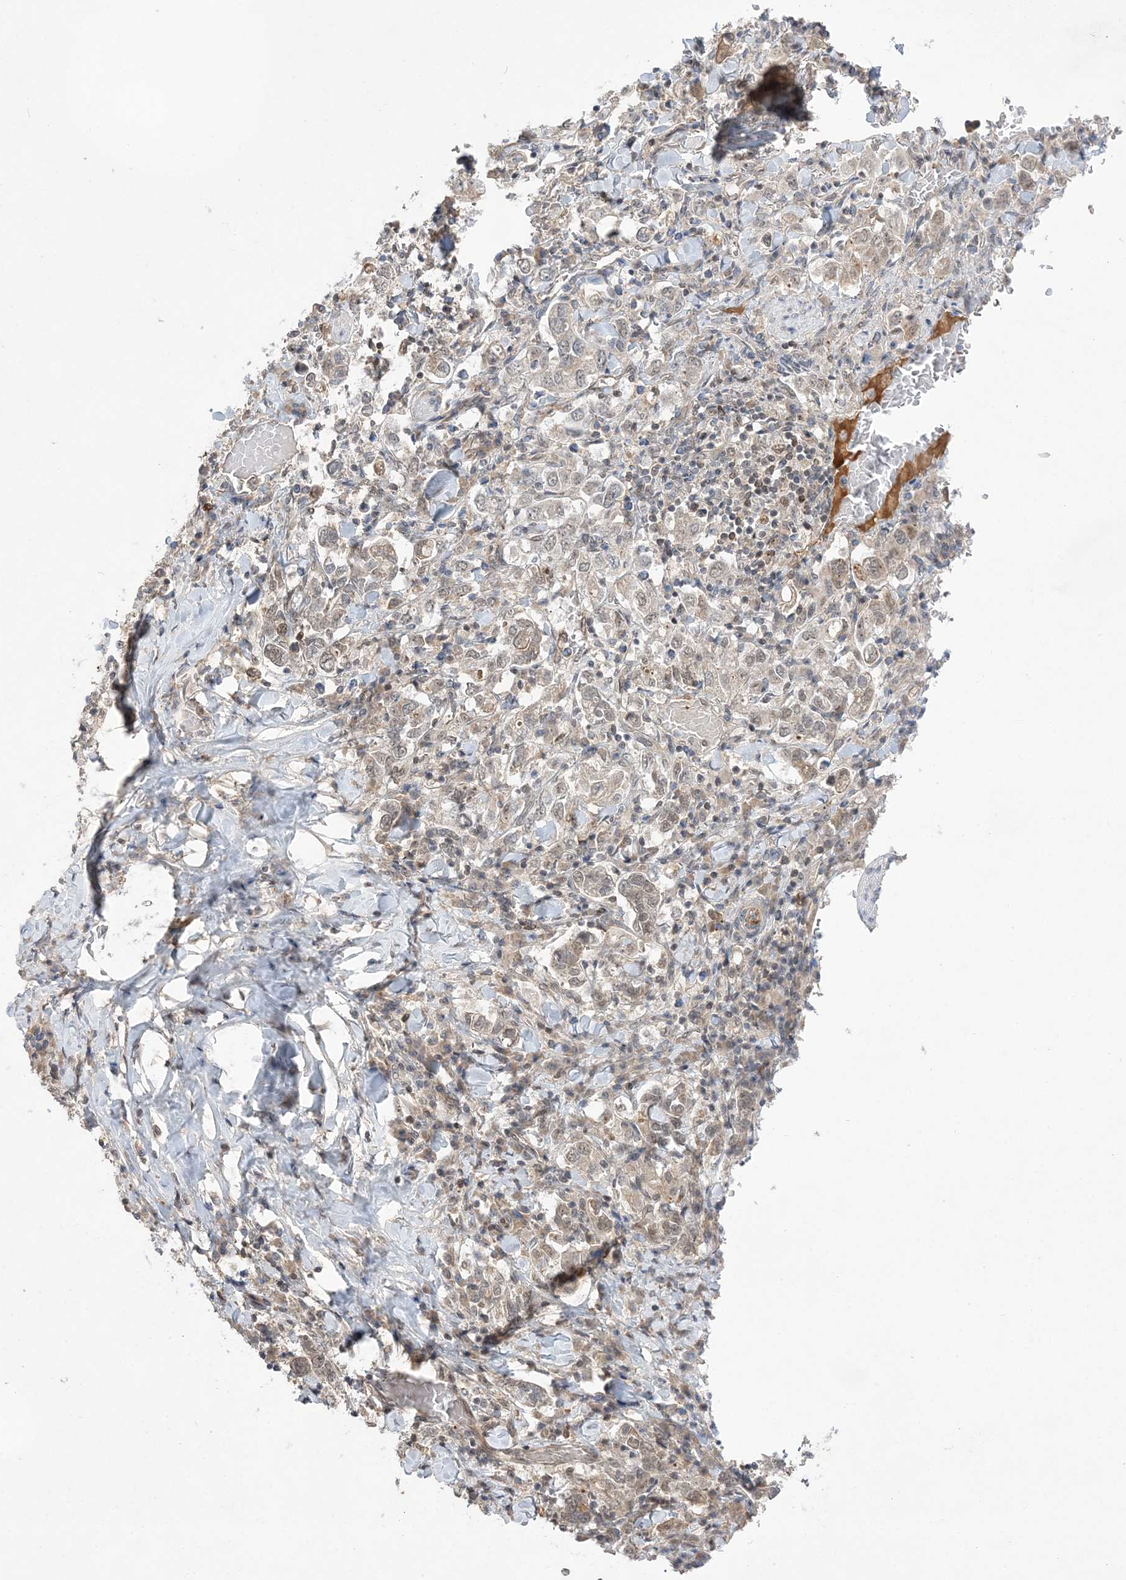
{"staining": {"intensity": "weak", "quantity": "<25%", "location": "nuclear"}, "tissue": "stomach cancer", "cell_type": "Tumor cells", "image_type": "cancer", "snomed": [{"axis": "morphology", "description": "Adenocarcinoma, NOS"}, {"axis": "topography", "description": "Stomach, upper"}], "caption": "Immunohistochemical staining of human stomach cancer (adenocarcinoma) exhibits no significant expression in tumor cells.", "gene": "TMEM132B", "patient": {"sex": "male", "age": 62}}